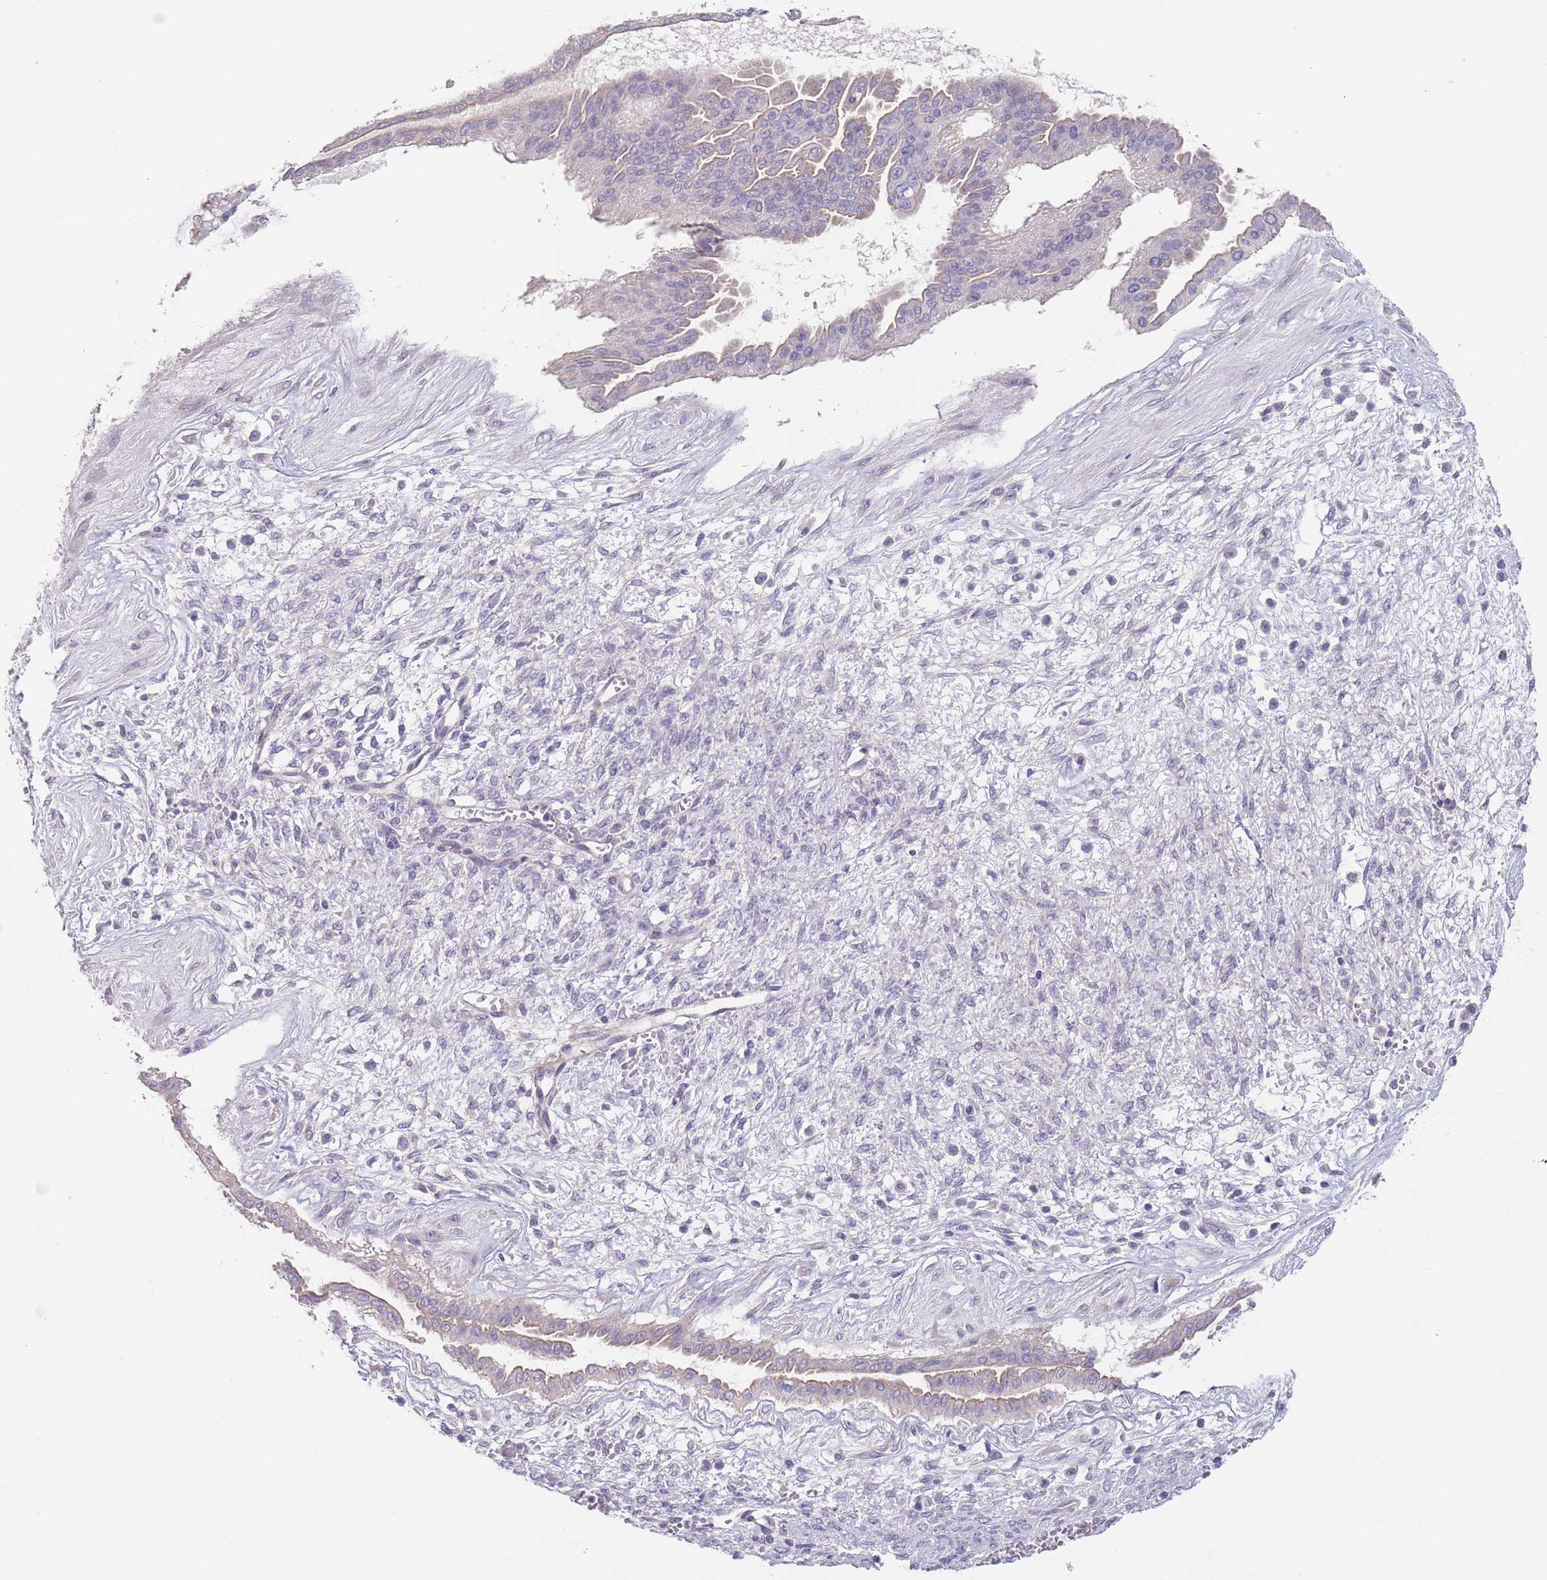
{"staining": {"intensity": "negative", "quantity": "none", "location": "none"}, "tissue": "ovarian cancer", "cell_type": "Tumor cells", "image_type": "cancer", "snomed": [{"axis": "morphology", "description": "Cystadenocarcinoma, mucinous, NOS"}, {"axis": "topography", "description": "Ovary"}], "caption": "DAB immunohistochemical staining of ovarian mucinous cystadenocarcinoma displays no significant positivity in tumor cells. (DAB immunohistochemistry, high magnification).", "gene": "RNF169", "patient": {"sex": "female", "age": 73}}